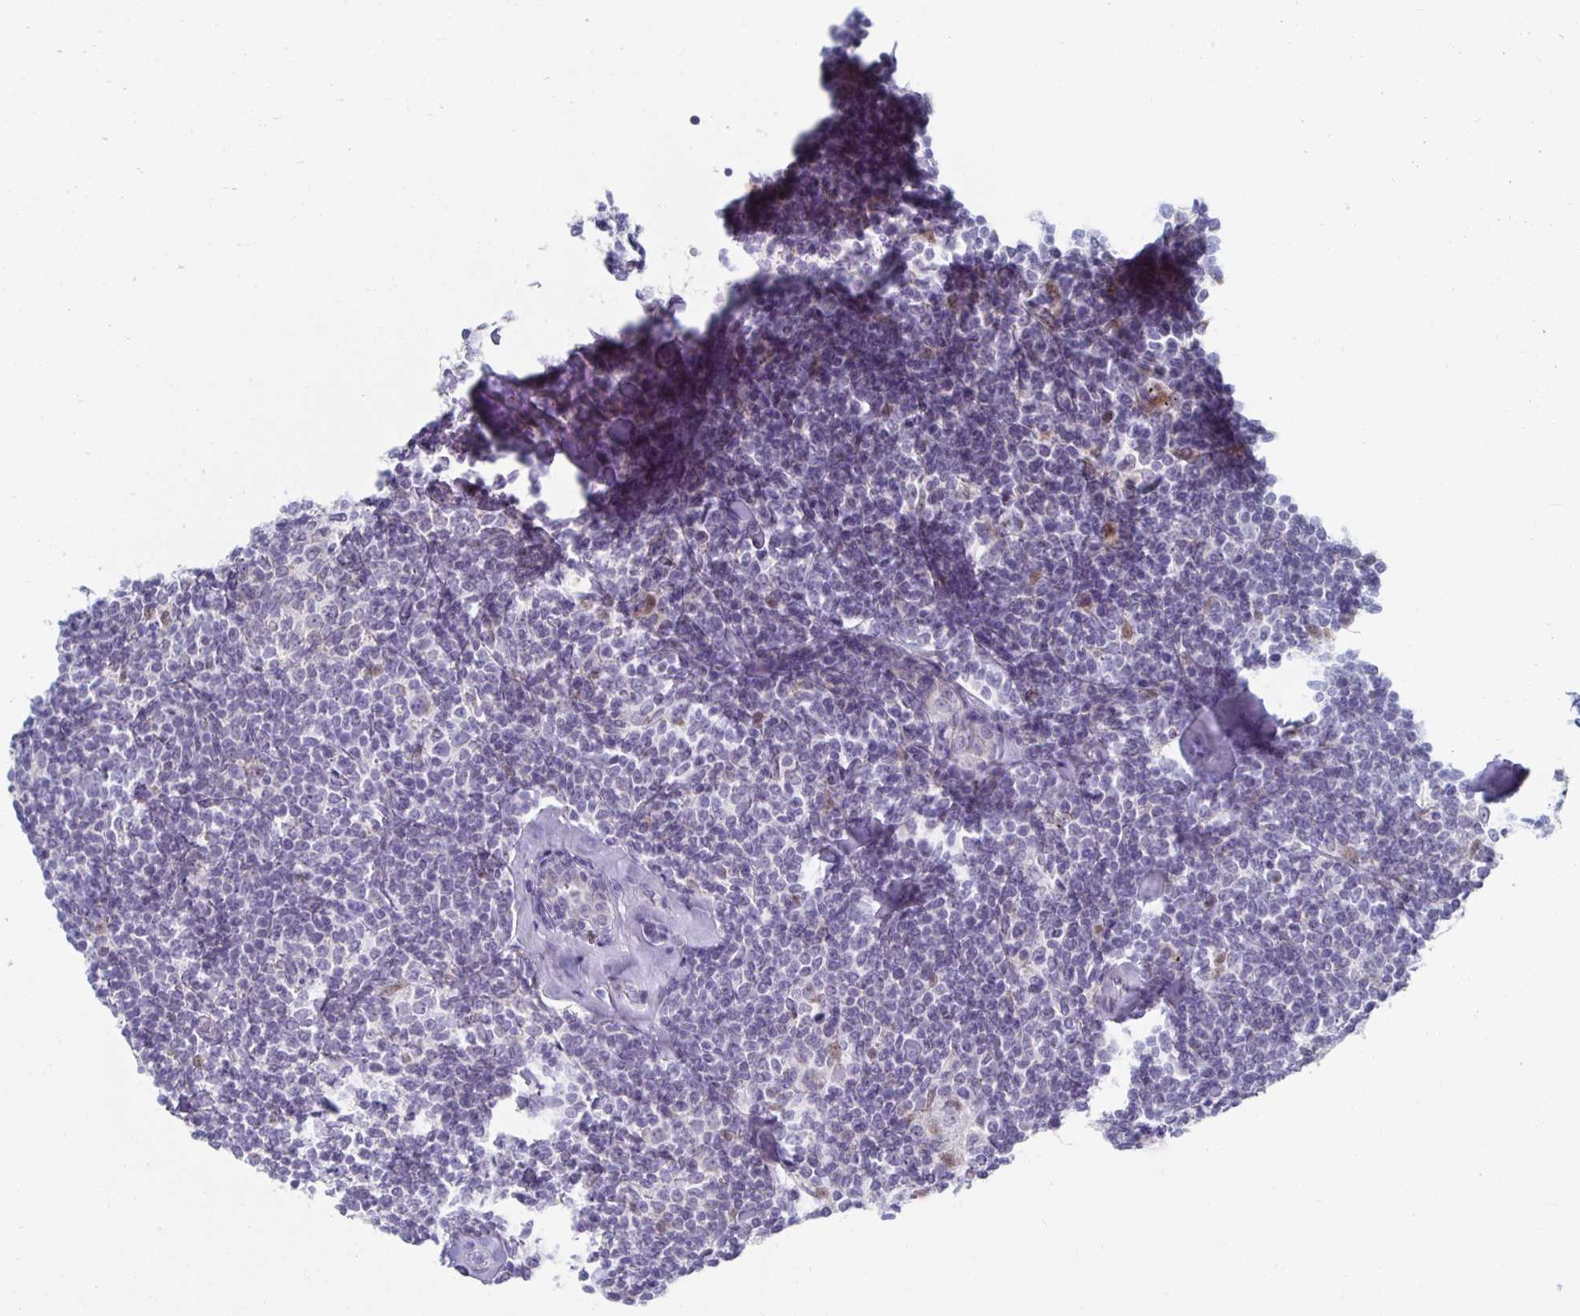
{"staining": {"intensity": "negative", "quantity": "none", "location": "none"}, "tissue": "lymphoma", "cell_type": "Tumor cells", "image_type": "cancer", "snomed": [{"axis": "morphology", "description": "Malignant lymphoma, non-Hodgkin's type, Low grade"}, {"axis": "topography", "description": "Lymph node"}], "caption": "A histopathology image of human lymphoma is negative for staining in tumor cells.", "gene": "NOCT", "patient": {"sex": "female", "age": 56}}